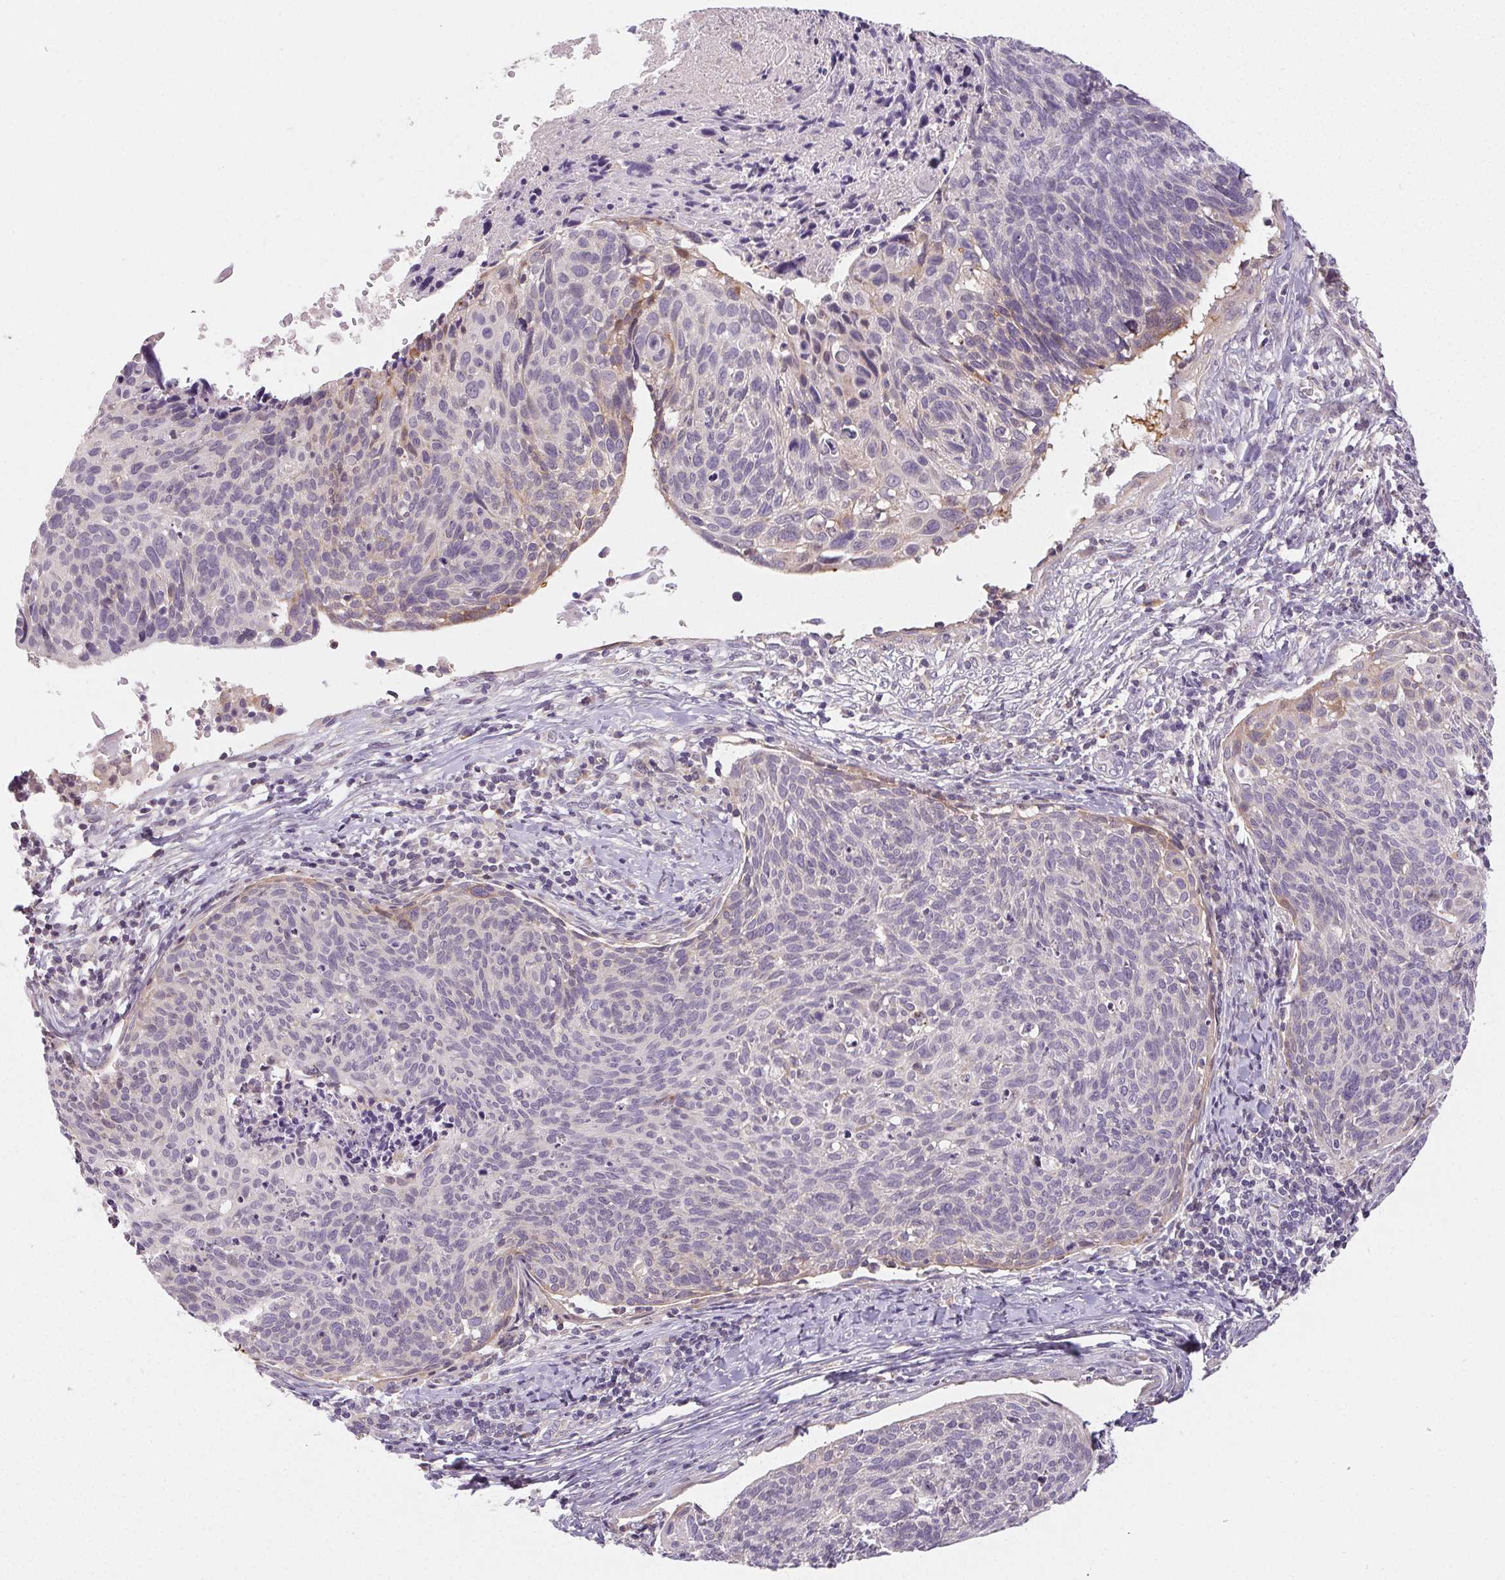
{"staining": {"intensity": "negative", "quantity": "none", "location": "none"}, "tissue": "cervical cancer", "cell_type": "Tumor cells", "image_type": "cancer", "snomed": [{"axis": "morphology", "description": "Squamous cell carcinoma, NOS"}, {"axis": "topography", "description": "Cervix"}], "caption": "A high-resolution image shows immunohistochemistry staining of cervical cancer (squamous cell carcinoma), which reveals no significant expression in tumor cells.", "gene": "TMEM52B", "patient": {"sex": "female", "age": 49}}